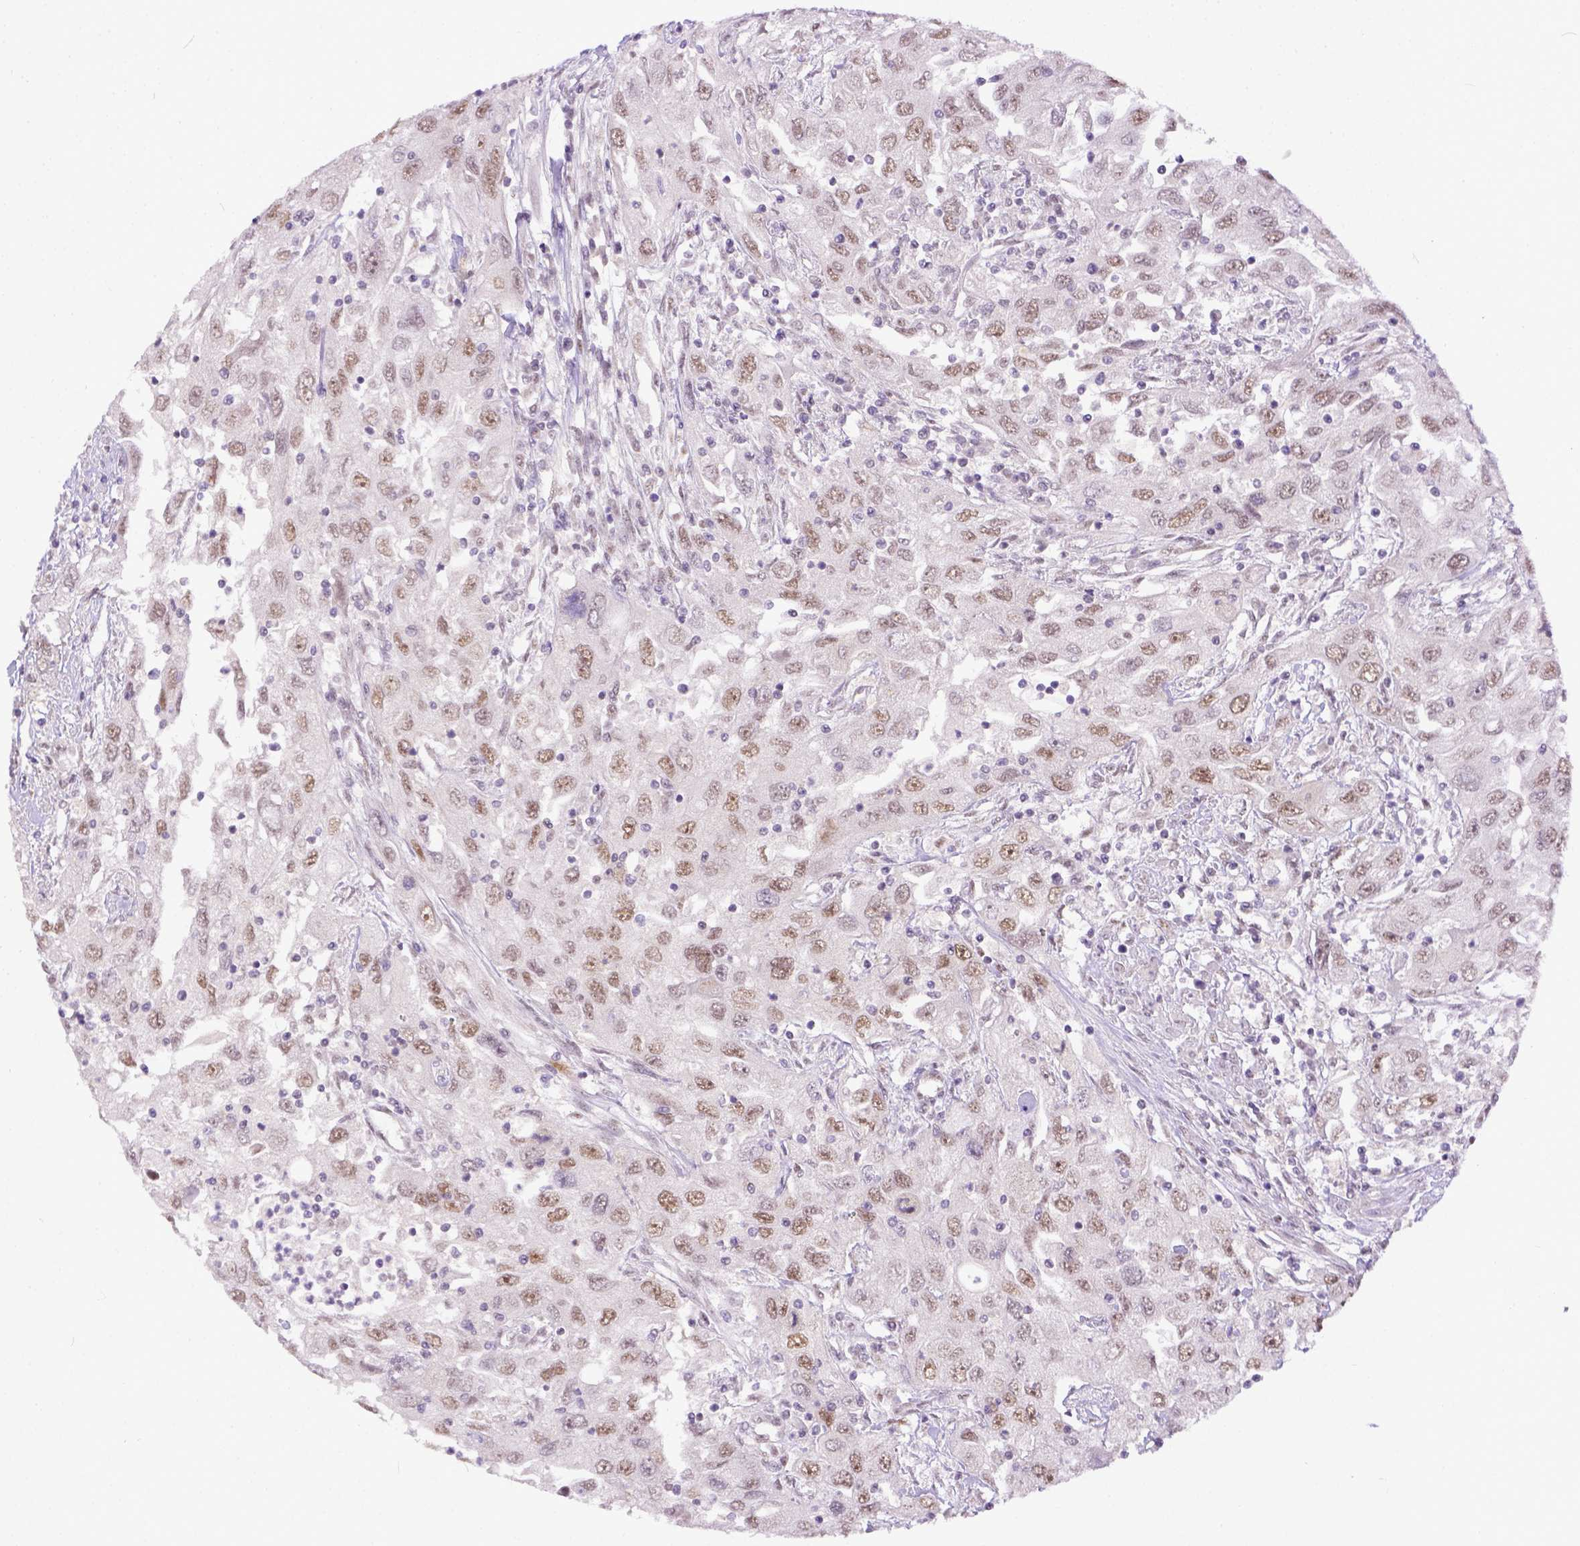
{"staining": {"intensity": "weak", "quantity": ">75%", "location": "nuclear"}, "tissue": "urothelial cancer", "cell_type": "Tumor cells", "image_type": "cancer", "snomed": [{"axis": "morphology", "description": "Urothelial carcinoma, High grade"}, {"axis": "topography", "description": "Urinary bladder"}], "caption": "A micrograph showing weak nuclear positivity in about >75% of tumor cells in urothelial cancer, as visualized by brown immunohistochemical staining.", "gene": "ERCC1", "patient": {"sex": "male", "age": 76}}